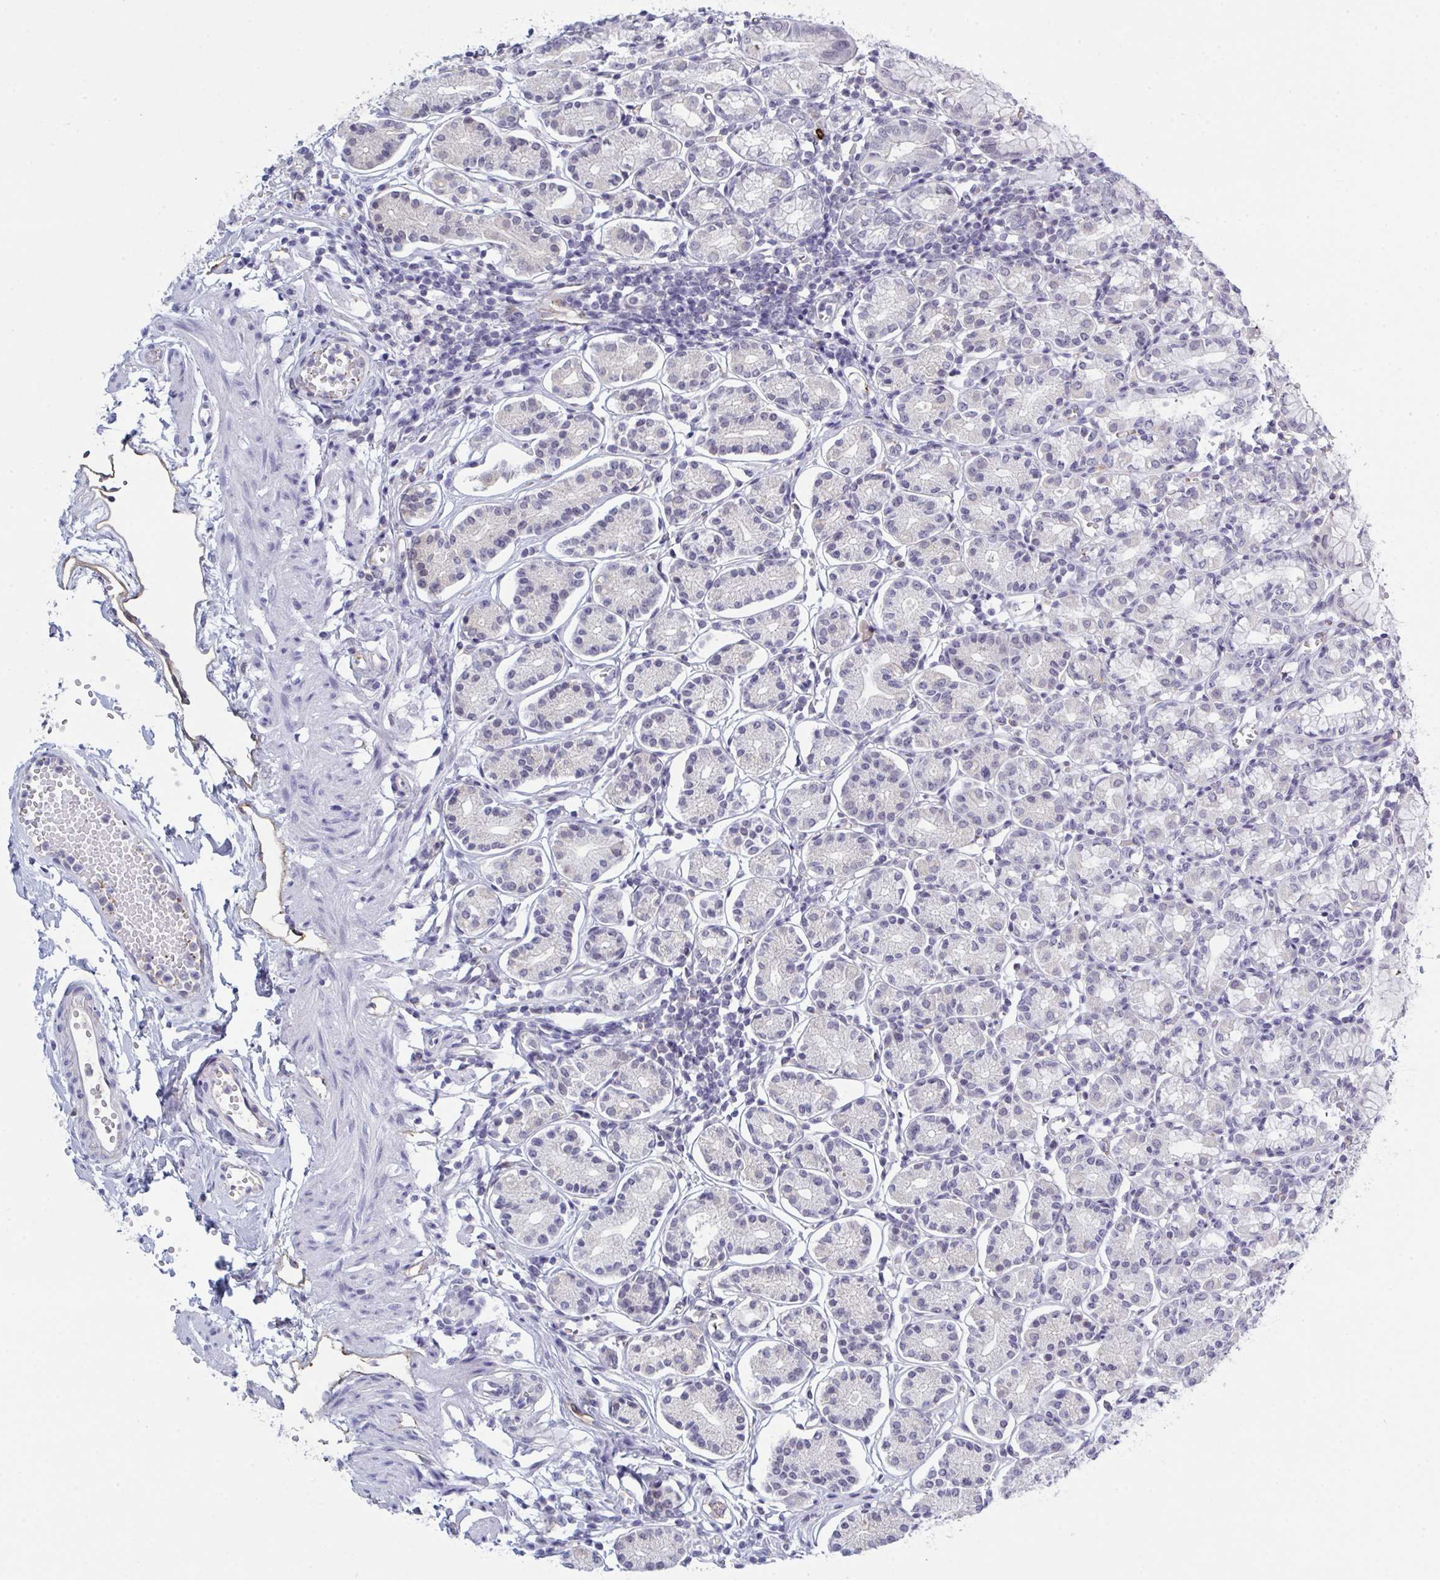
{"staining": {"intensity": "negative", "quantity": "none", "location": "none"}, "tissue": "stomach", "cell_type": "Glandular cells", "image_type": "normal", "snomed": [{"axis": "morphology", "description": "Normal tissue, NOS"}, {"axis": "topography", "description": "Stomach"}], "caption": "High power microscopy histopathology image of an immunohistochemistry (IHC) histopathology image of benign stomach, revealing no significant staining in glandular cells.", "gene": "KDM4D", "patient": {"sex": "female", "age": 62}}